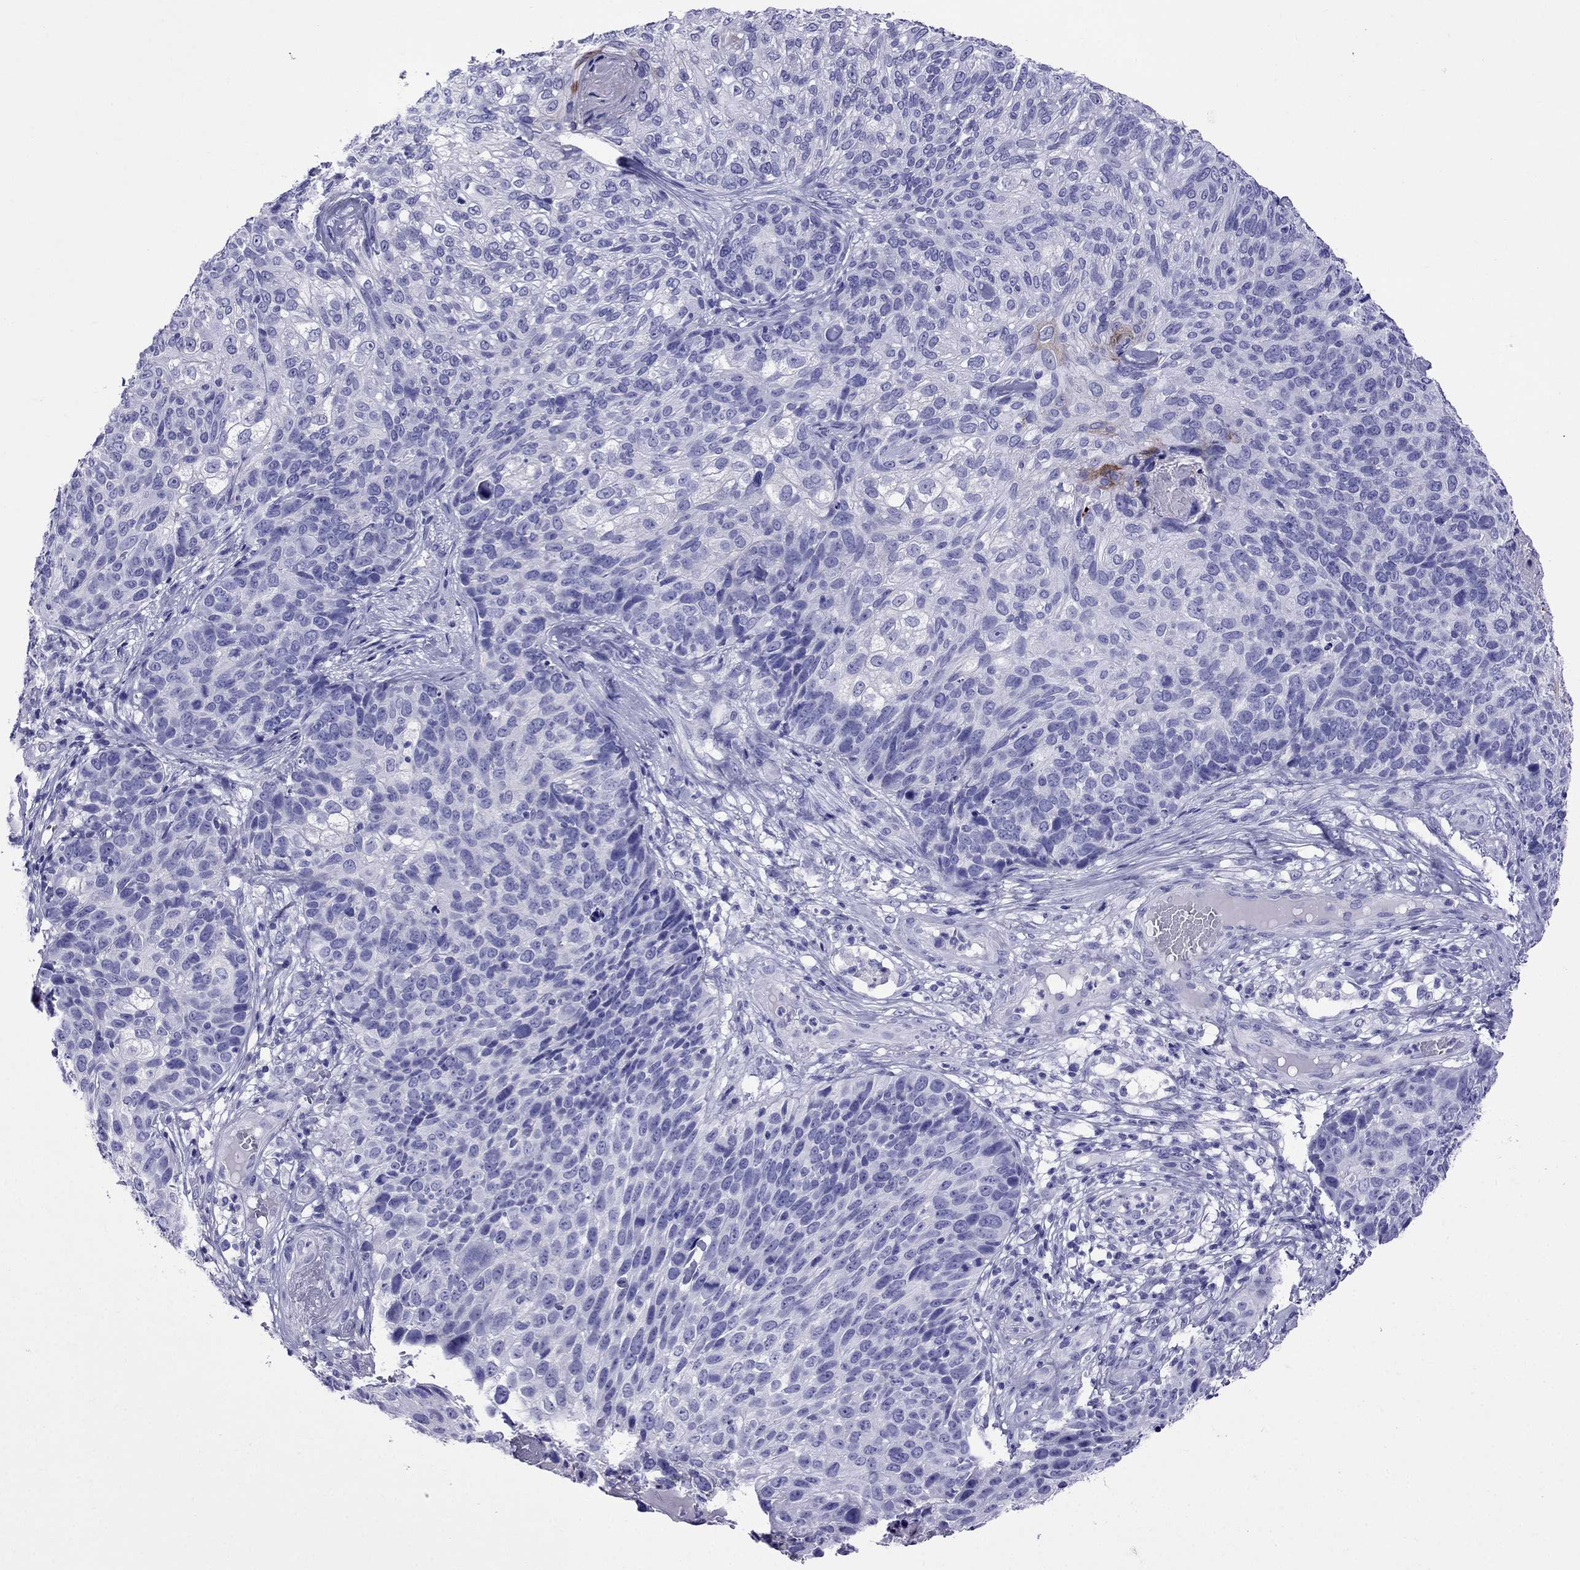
{"staining": {"intensity": "negative", "quantity": "none", "location": "none"}, "tissue": "skin cancer", "cell_type": "Tumor cells", "image_type": "cancer", "snomed": [{"axis": "morphology", "description": "Squamous cell carcinoma, NOS"}, {"axis": "topography", "description": "Skin"}], "caption": "An immunohistochemistry image of skin squamous cell carcinoma is shown. There is no staining in tumor cells of skin squamous cell carcinoma.", "gene": "CRYBA1", "patient": {"sex": "male", "age": 92}}